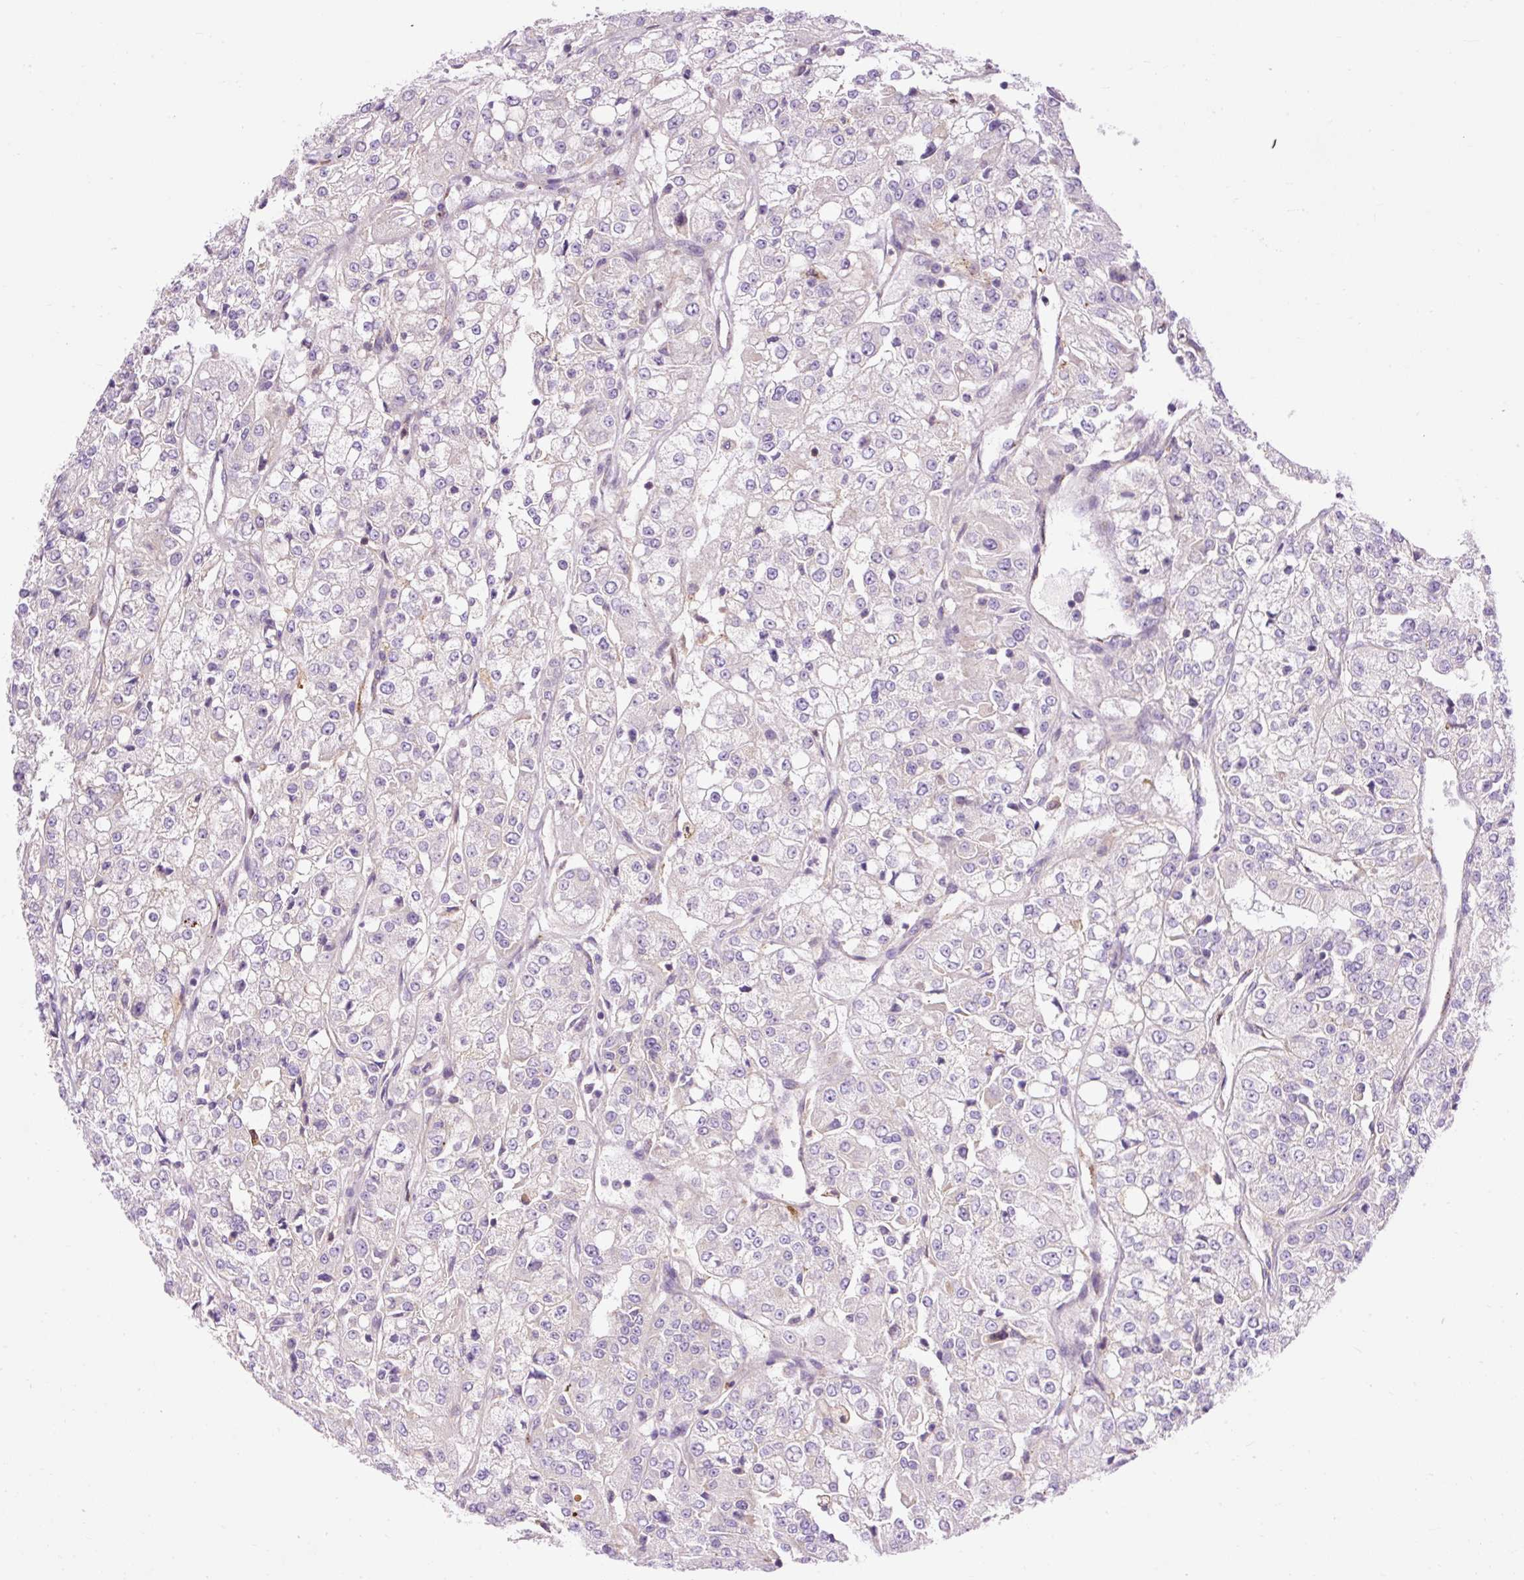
{"staining": {"intensity": "negative", "quantity": "none", "location": "none"}, "tissue": "renal cancer", "cell_type": "Tumor cells", "image_type": "cancer", "snomed": [{"axis": "morphology", "description": "Adenocarcinoma, NOS"}, {"axis": "topography", "description": "Kidney"}], "caption": "High magnification brightfield microscopy of renal cancer (adenocarcinoma) stained with DAB (brown) and counterstained with hematoxylin (blue): tumor cells show no significant staining. (DAB IHC visualized using brightfield microscopy, high magnification).", "gene": "CD83", "patient": {"sex": "female", "age": 63}}